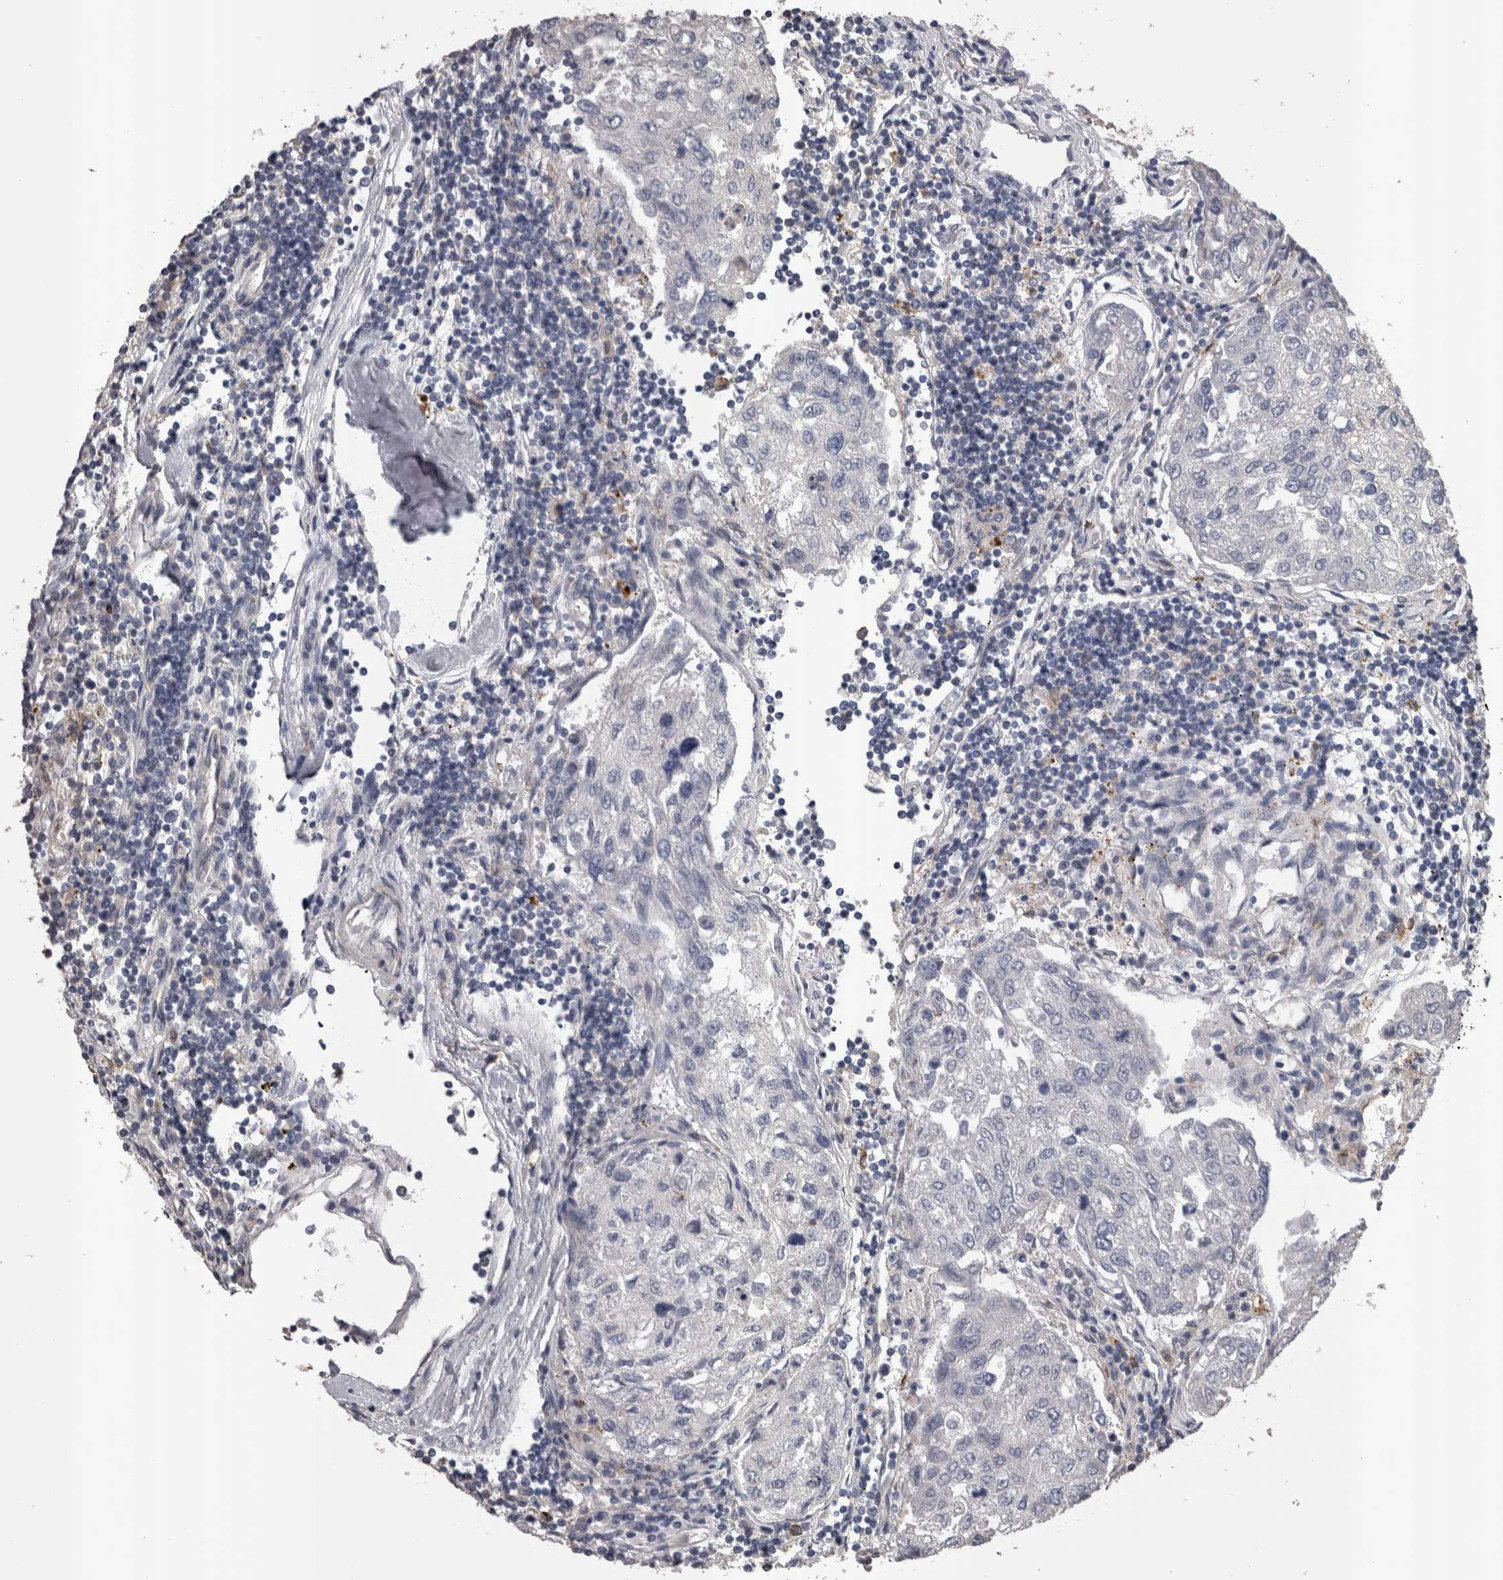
{"staining": {"intensity": "negative", "quantity": "none", "location": "none"}, "tissue": "urothelial cancer", "cell_type": "Tumor cells", "image_type": "cancer", "snomed": [{"axis": "morphology", "description": "Urothelial carcinoma, High grade"}, {"axis": "topography", "description": "Lymph node"}, {"axis": "topography", "description": "Urinary bladder"}], "caption": "Tumor cells are negative for protein expression in human high-grade urothelial carcinoma.", "gene": "STC1", "patient": {"sex": "male", "age": 51}}